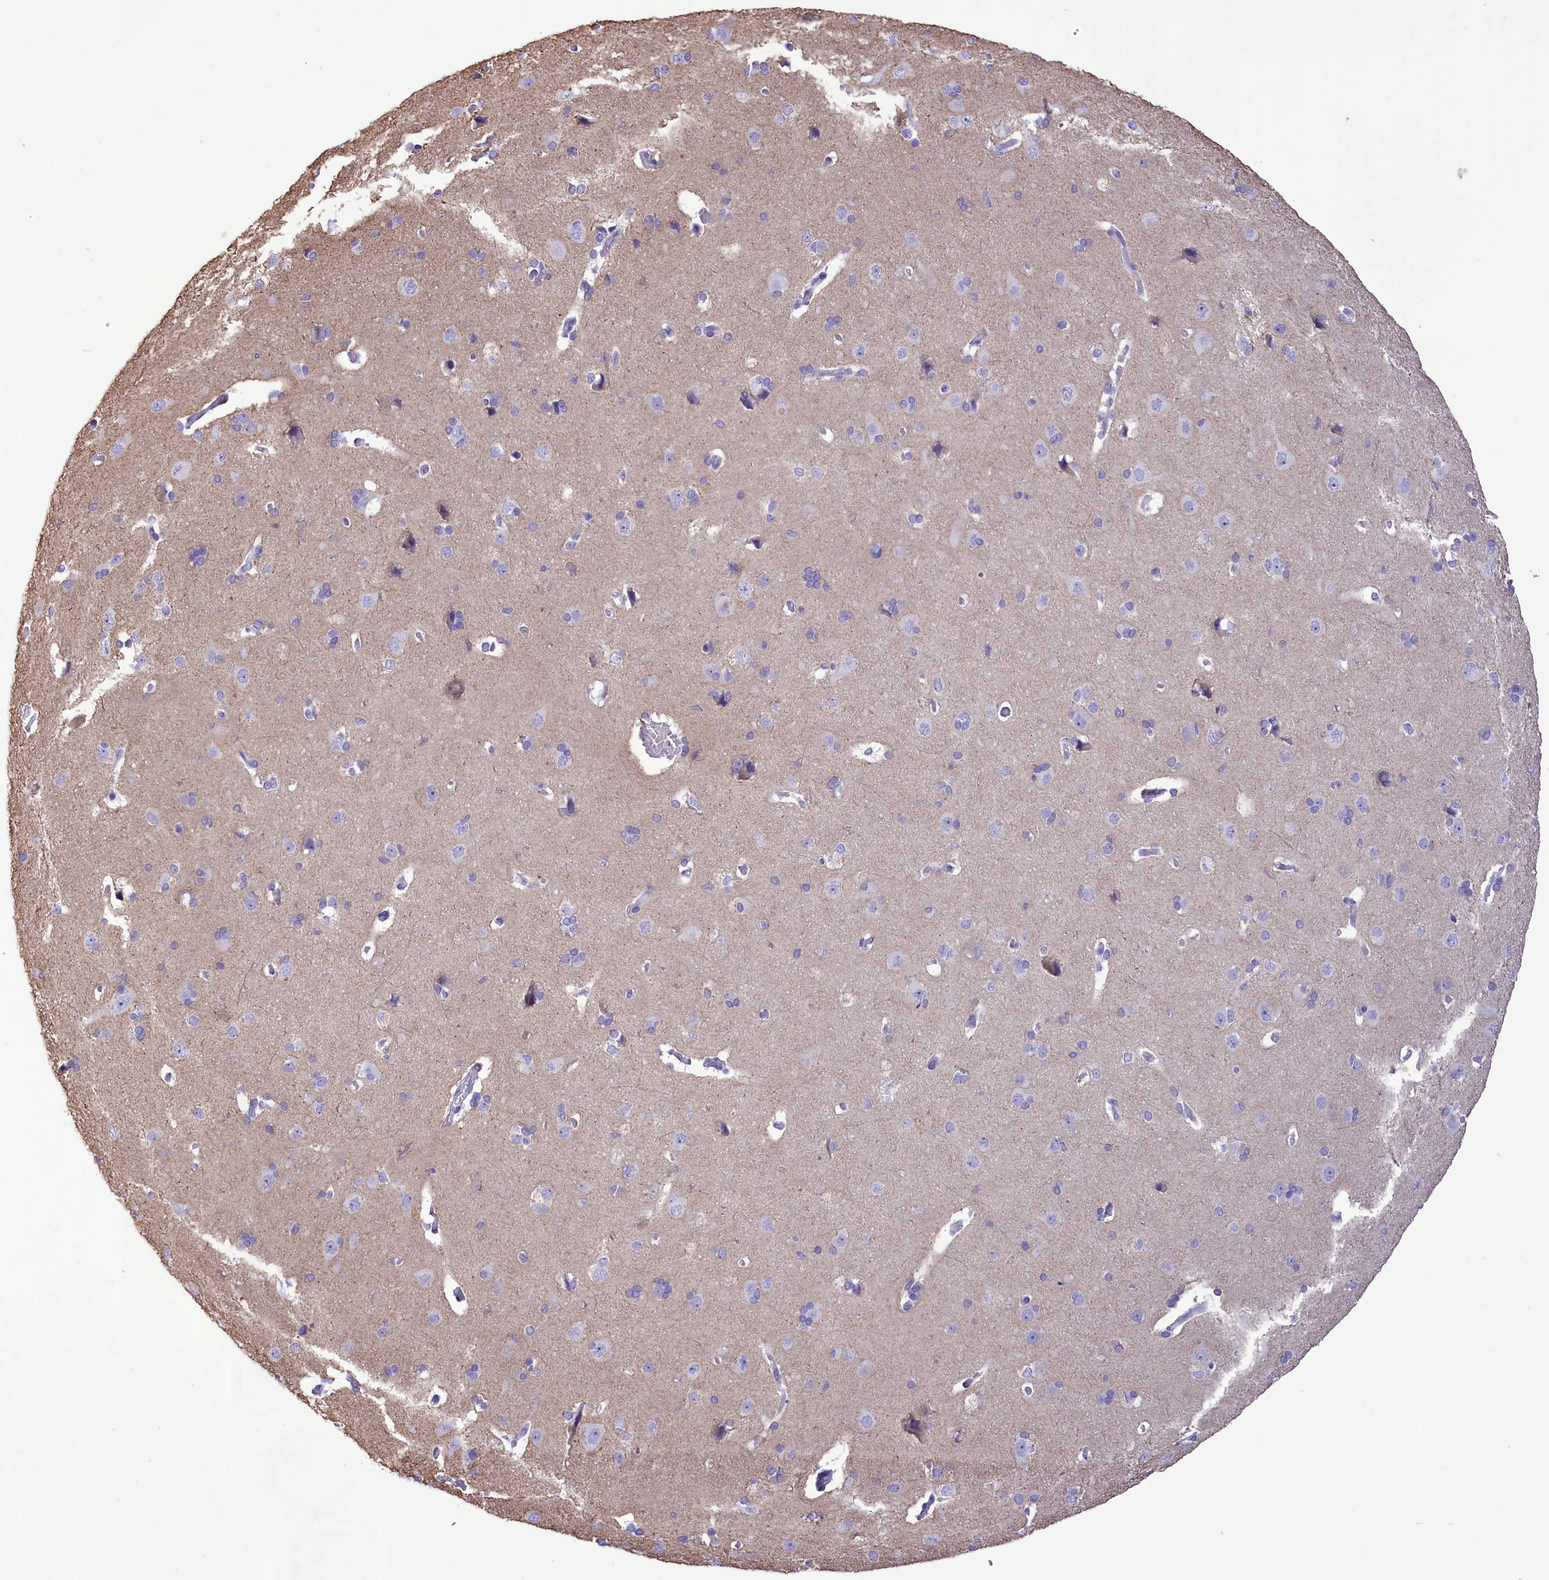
{"staining": {"intensity": "negative", "quantity": "none", "location": "none"}, "tissue": "cerebral cortex", "cell_type": "Endothelial cells", "image_type": "normal", "snomed": [{"axis": "morphology", "description": "Normal tissue, NOS"}, {"axis": "topography", "description": "Cerebral cortex"}], "caption": "Immunohistochemistry of unremarkable human cerebral cortex reveals no positivity in endothelial cells.", "gene": "FAM149B1", "patient": {"sex": "male", "age": 62}}